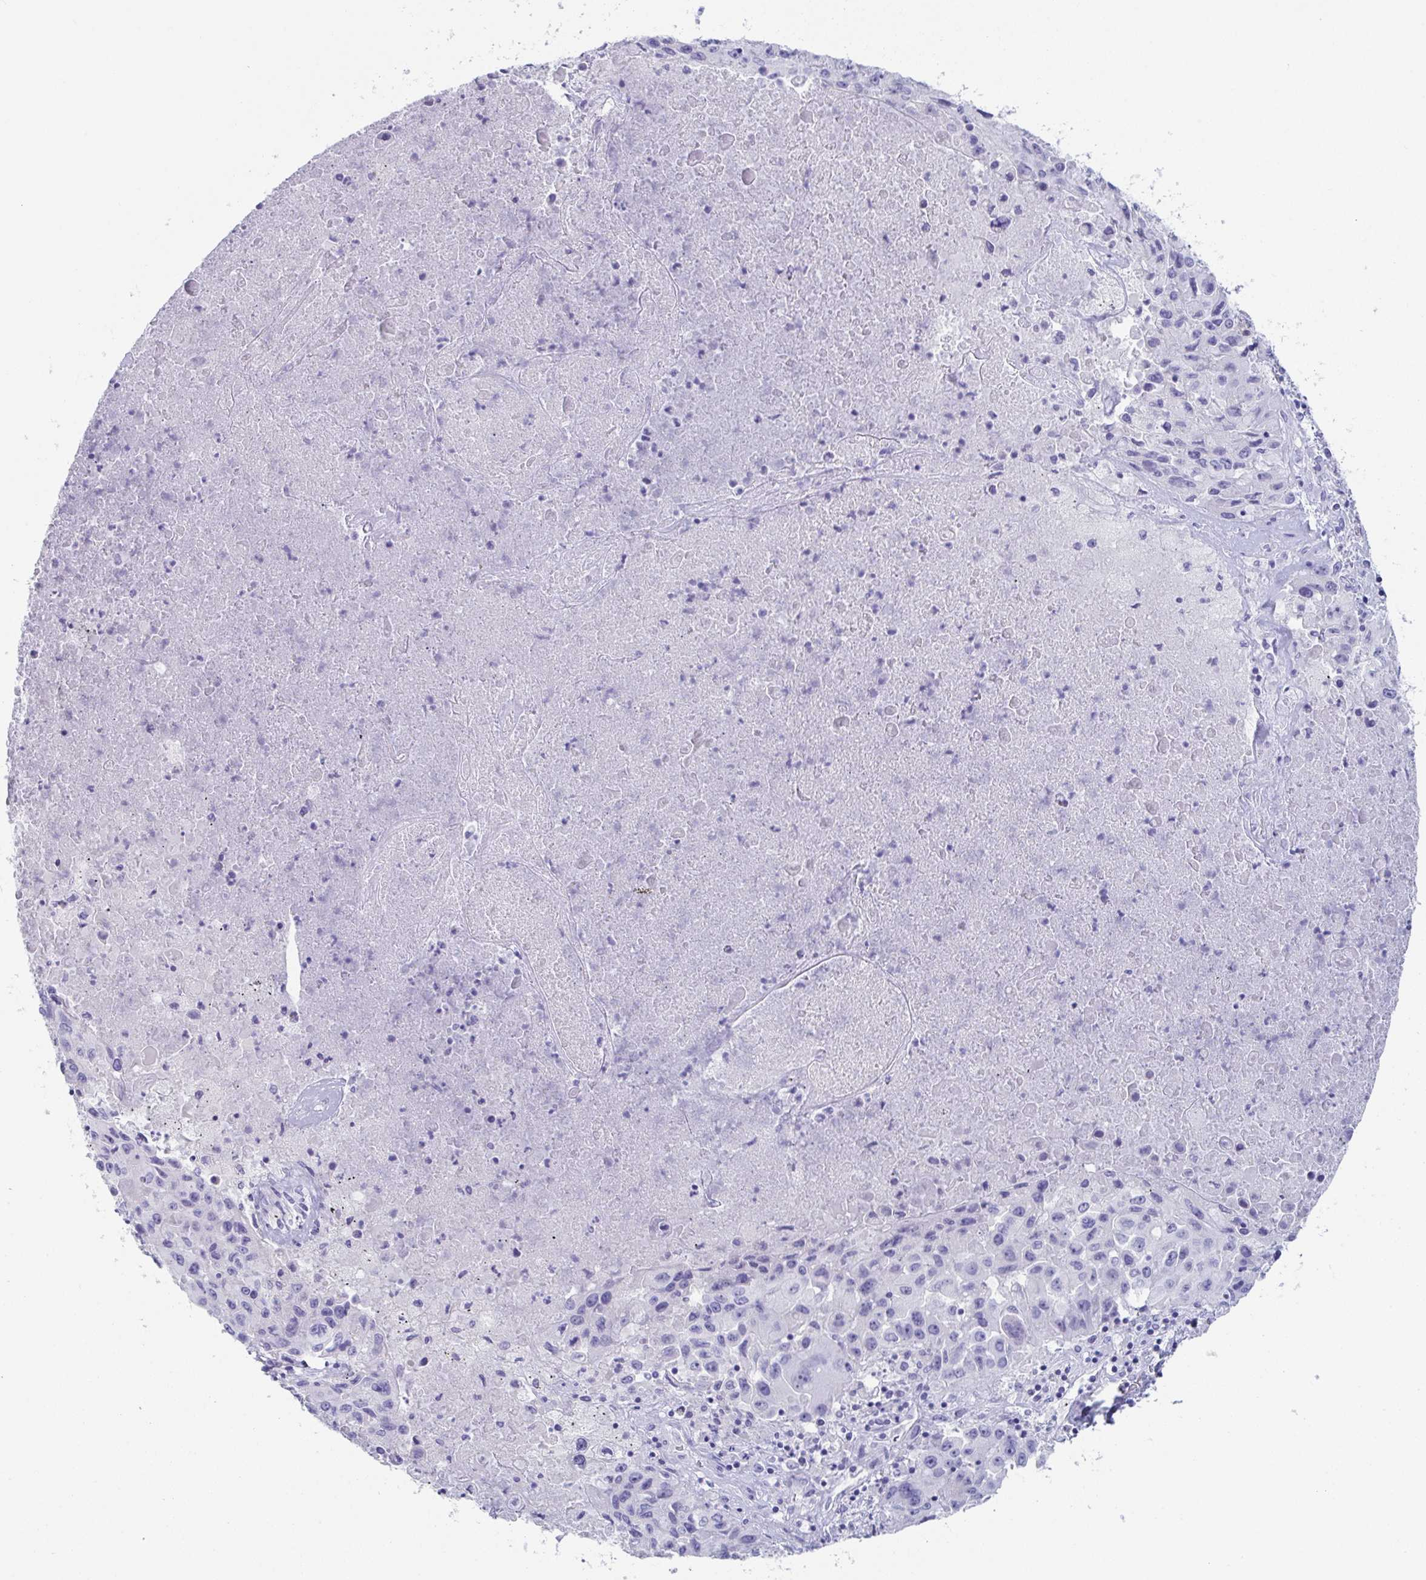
{"staining": {"intensity": "negative", "quantity": "none", "location": "none"}, "tissue": "lung cancer", "cell_type": "Tumor cells", "image_type": "cancer", "snomed": [{"axis": "morphology", "description": "Squamous cell carcinoma, NOS"}, {"axis": "topography", "description": "Lung"}], "caption": "Tumor cells show no significant protein positivity in lung cancer (squamous cell carcinoma).", "gene": "PLA2G1B", "patient": {"sex": "male", "age": 63}}